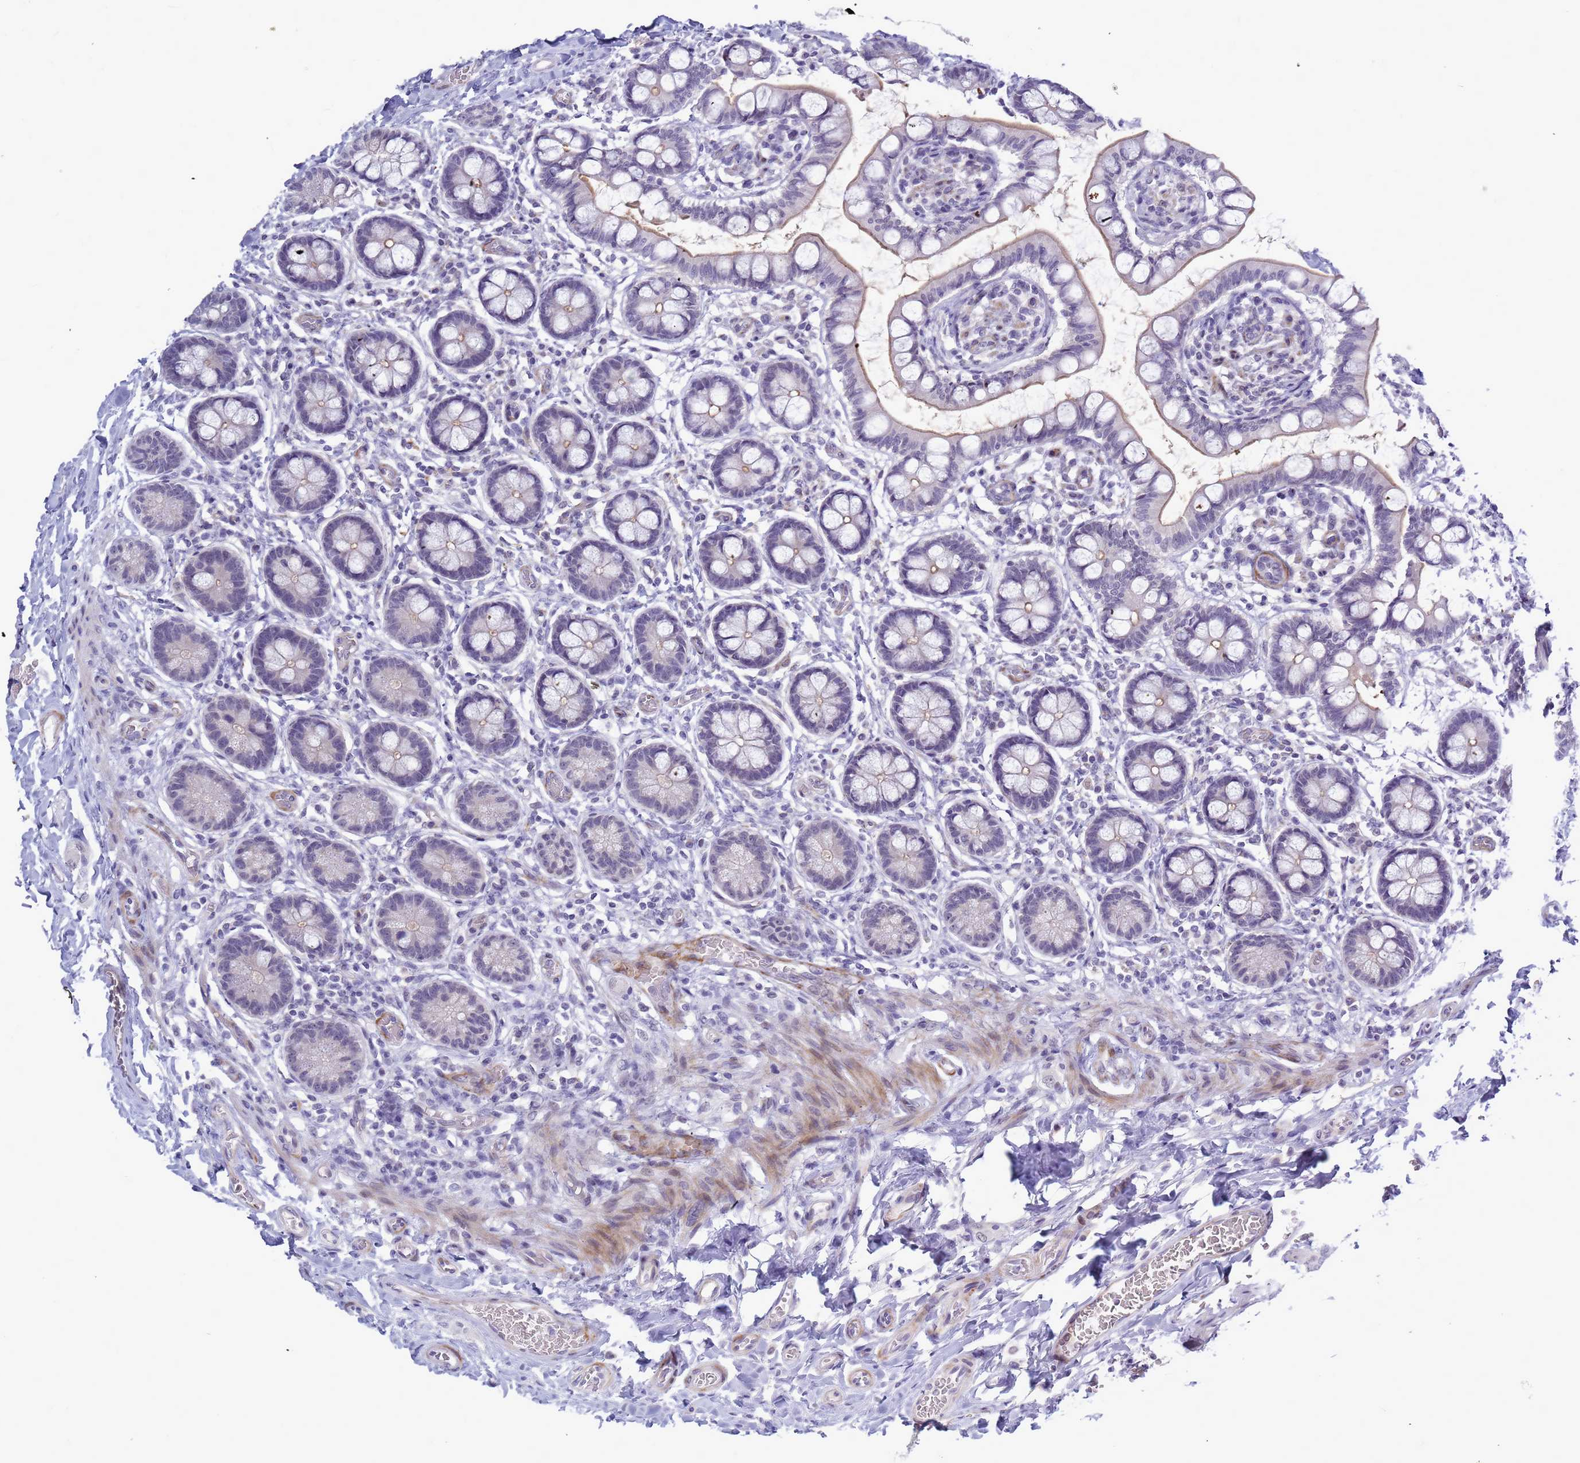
{"staining": {"intensity": "moderate", "quantity": "25%-75%", "location": "cytoplasmic/membranous"}, "tissue": "small intestine", "cell_type": "Glandular cells", "image_type": "normal", "snomed": [{"axis": "morphology", "description": "Normal tissue, NOS"}, {"axis": "topography", "description": "Small intestine"}], "caption": "DAB (3,3'-diaminobenzidine) immunohistochemical staining of unremarkable human small intestine exhibits moderate cytoplasmic/membranous protein expression in approximately 25%-75% of glandular cells. Ihc stains the protein of interest in brown and the nuclei are stained blue.", "gene": "CXorf65", "patient": {"sex": "male", "age": 52}}